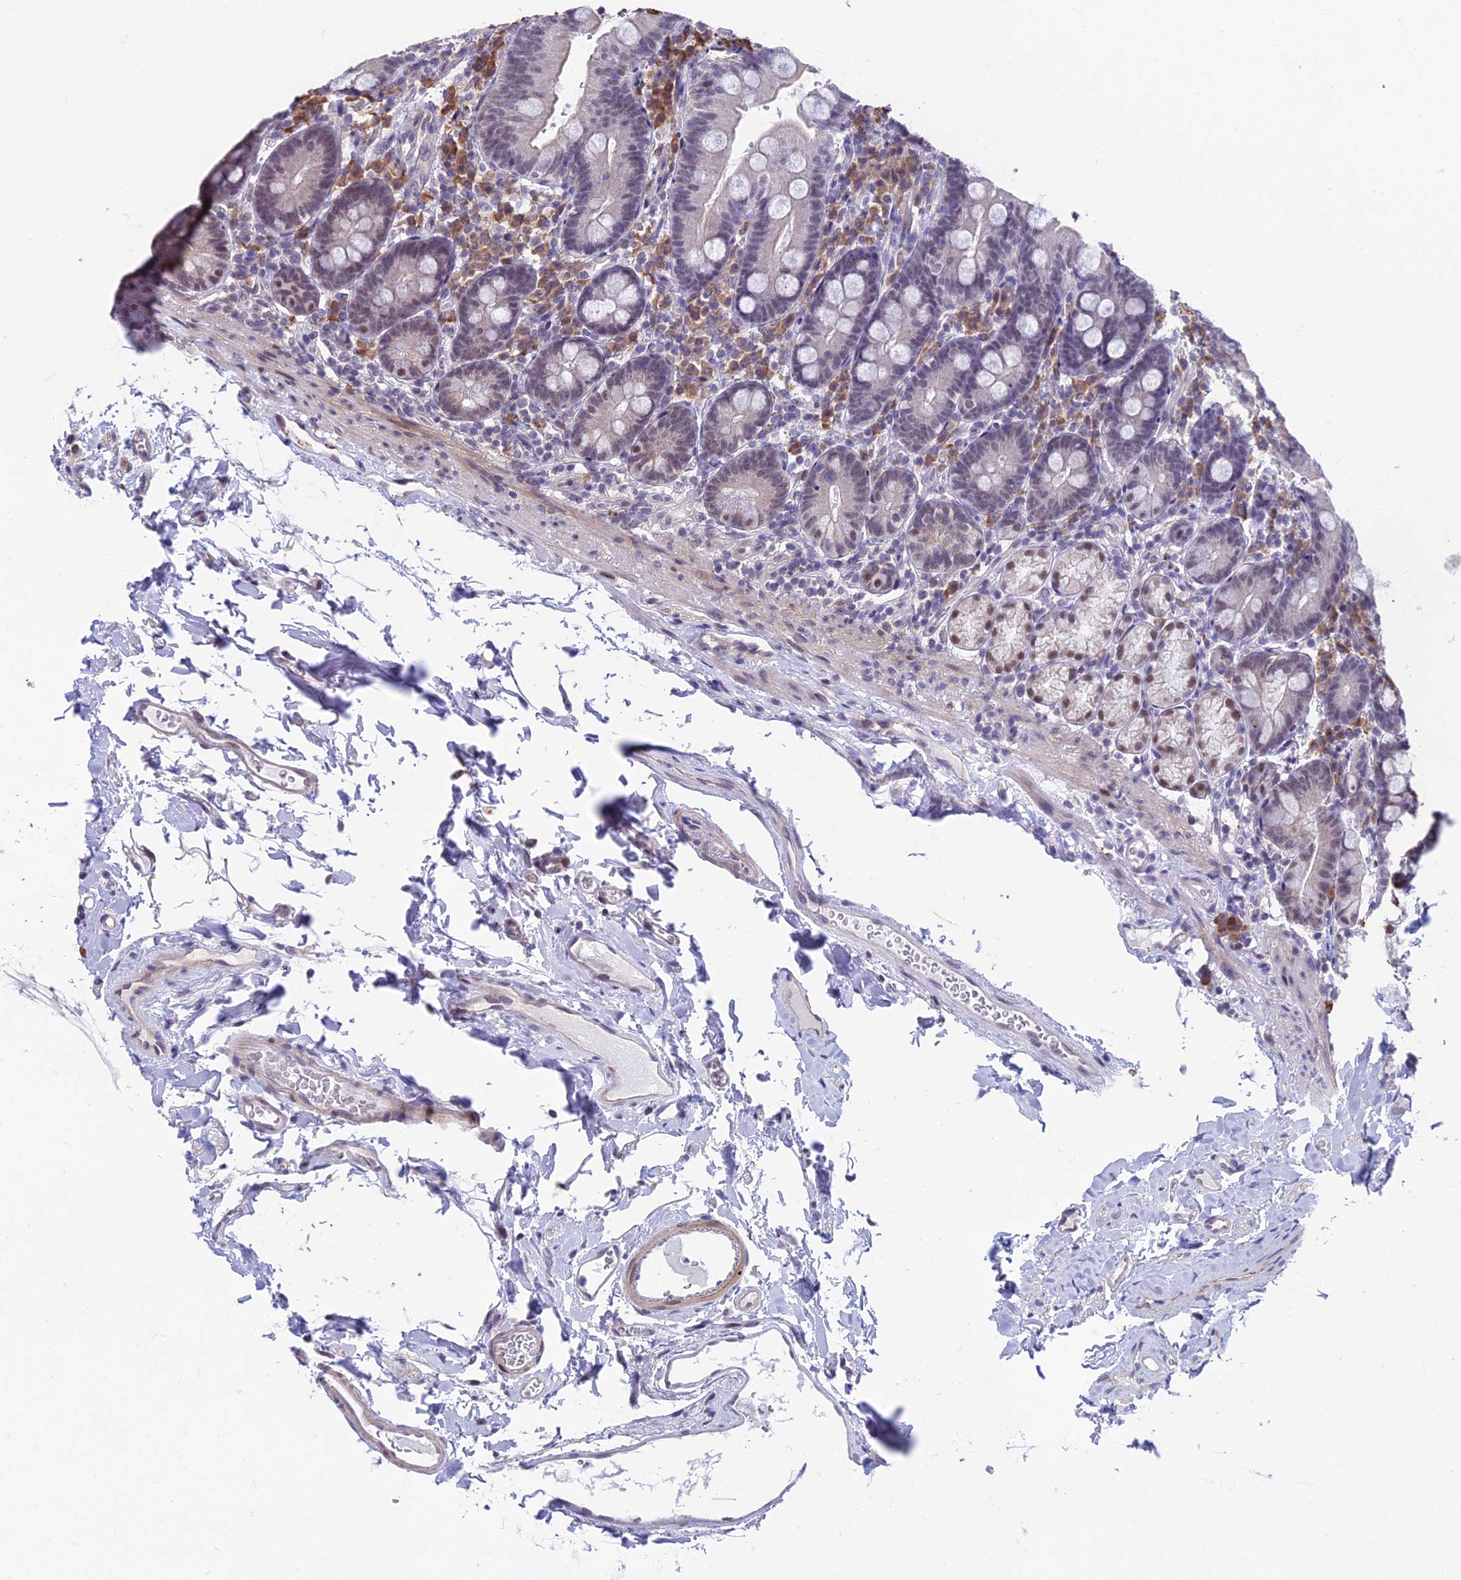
{"staining": {"intensity": "moderate", "quantity": "<25%", "location": "nuclear"}, "tissue": "duodenum", "cell_type": "Glandular cells", "image_type": "normal", "snomed": [{"axis": "morphology", "description": "Normal tissue, NOS"}, {"axis": "topography", "description": "Duodenum"}], "caption": "Protein positivity by immunohistochemistry exhibits moderate nuclear expression in approximately <25% of glandular cells in normal duodenum. Using DAB (3,3'-diaminobenzidine) (brown) and hematoxylin (blue) stains, captured at high magnification using brightfield microscopy.", "gene": "KIAA1191", "patient": {"sex": "female", "age": 67}}